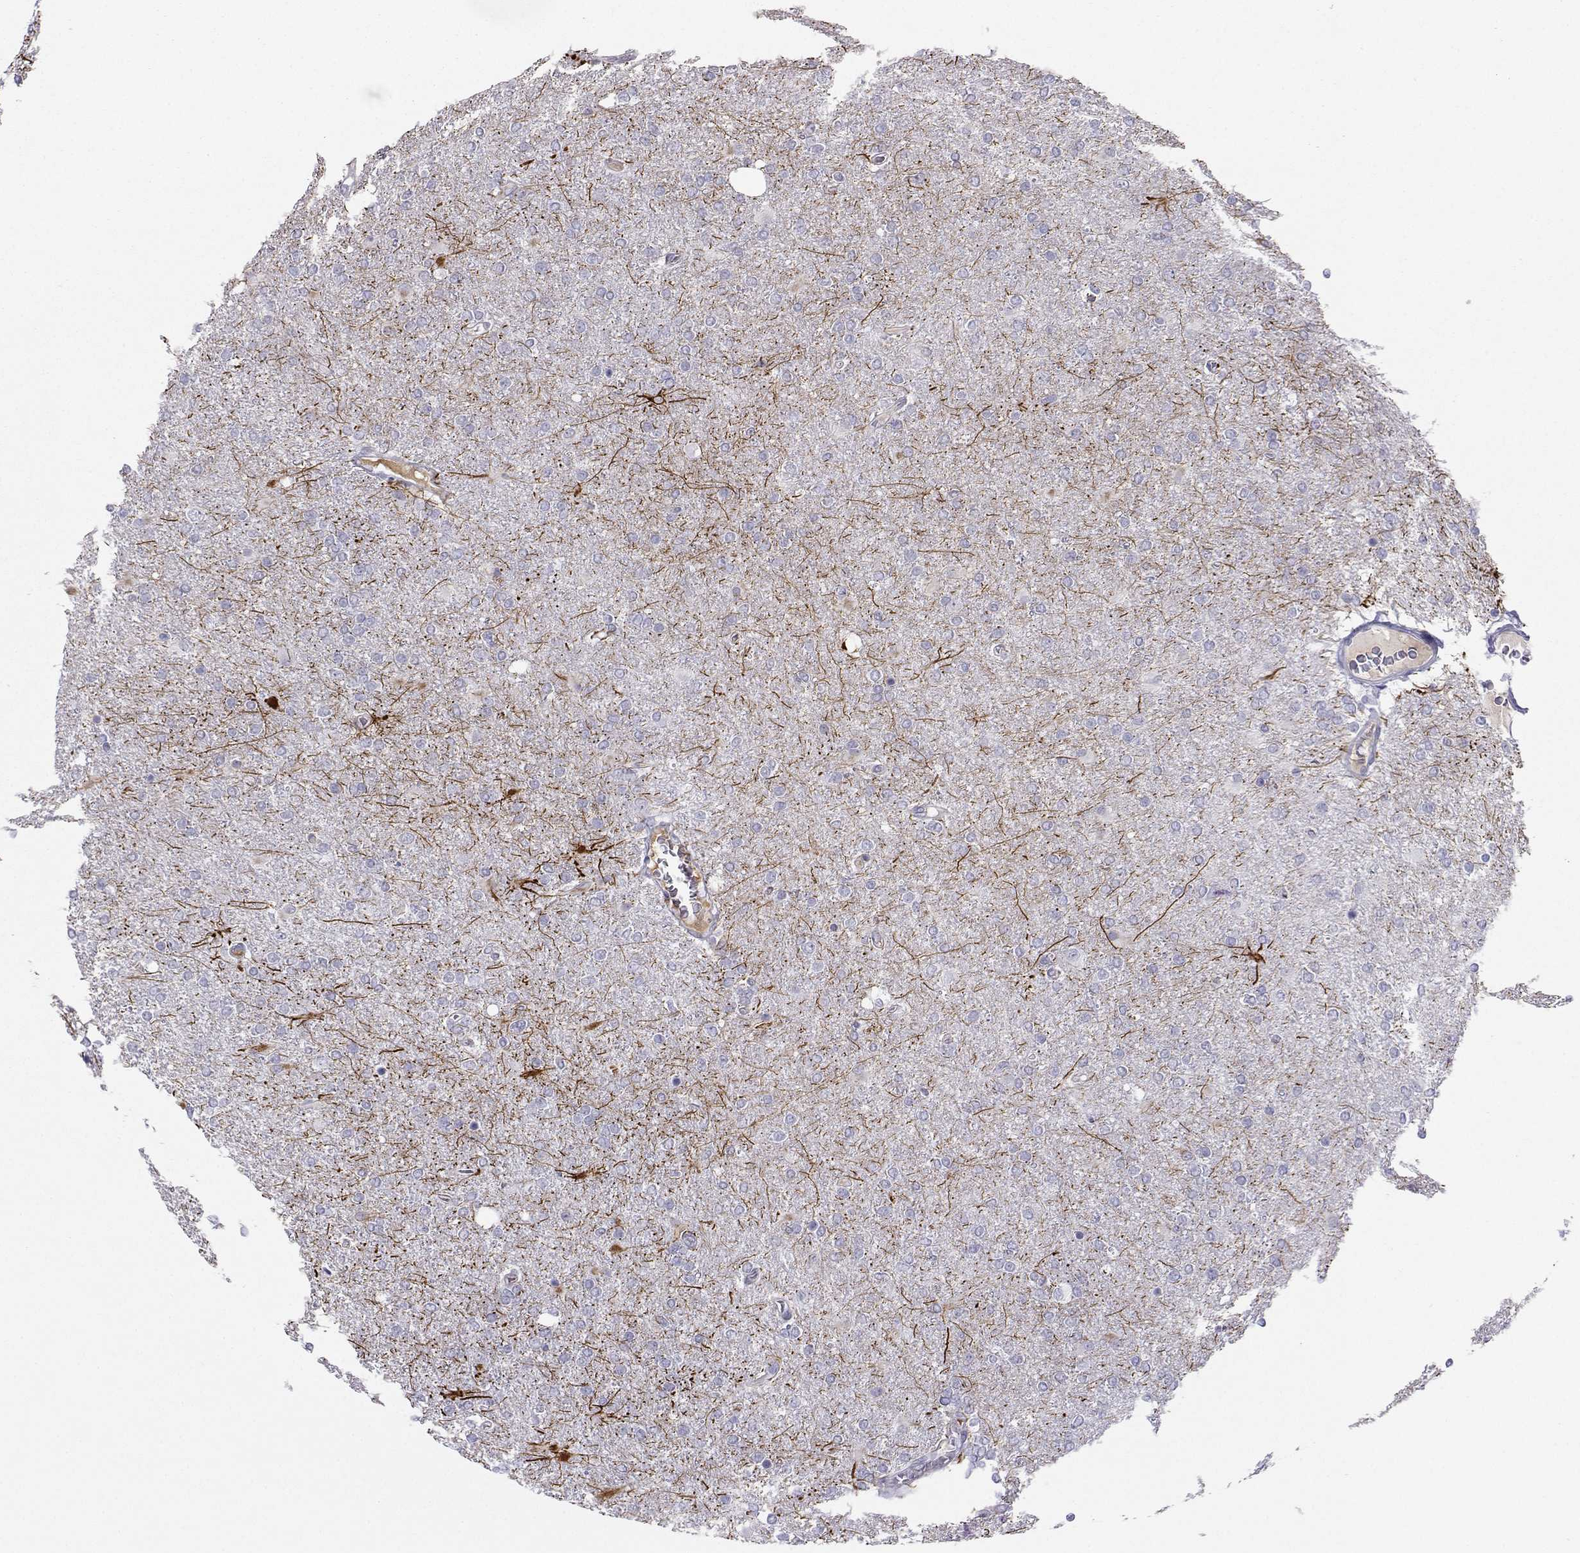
{"staining": {"intensity": "negative", "quantity": "none", "location": "none"}, "tissue": "glioma", "cell_type": "Tumor cells", "image_type": "cancer", "snomed": [{"axis": "morphology", "description": "Glioma, malignant, High grade"}, {"axis": "topography", "description": "Cerebral cortex"}], "caption": "DAB (3,3'-diaminobenzidine) immunohistochemical staining of malignant glioma (high-grade) shows no significant positivity in tumor cells.", "gene": "LHX1", "patient": {"sex": "male", "age": 70}}